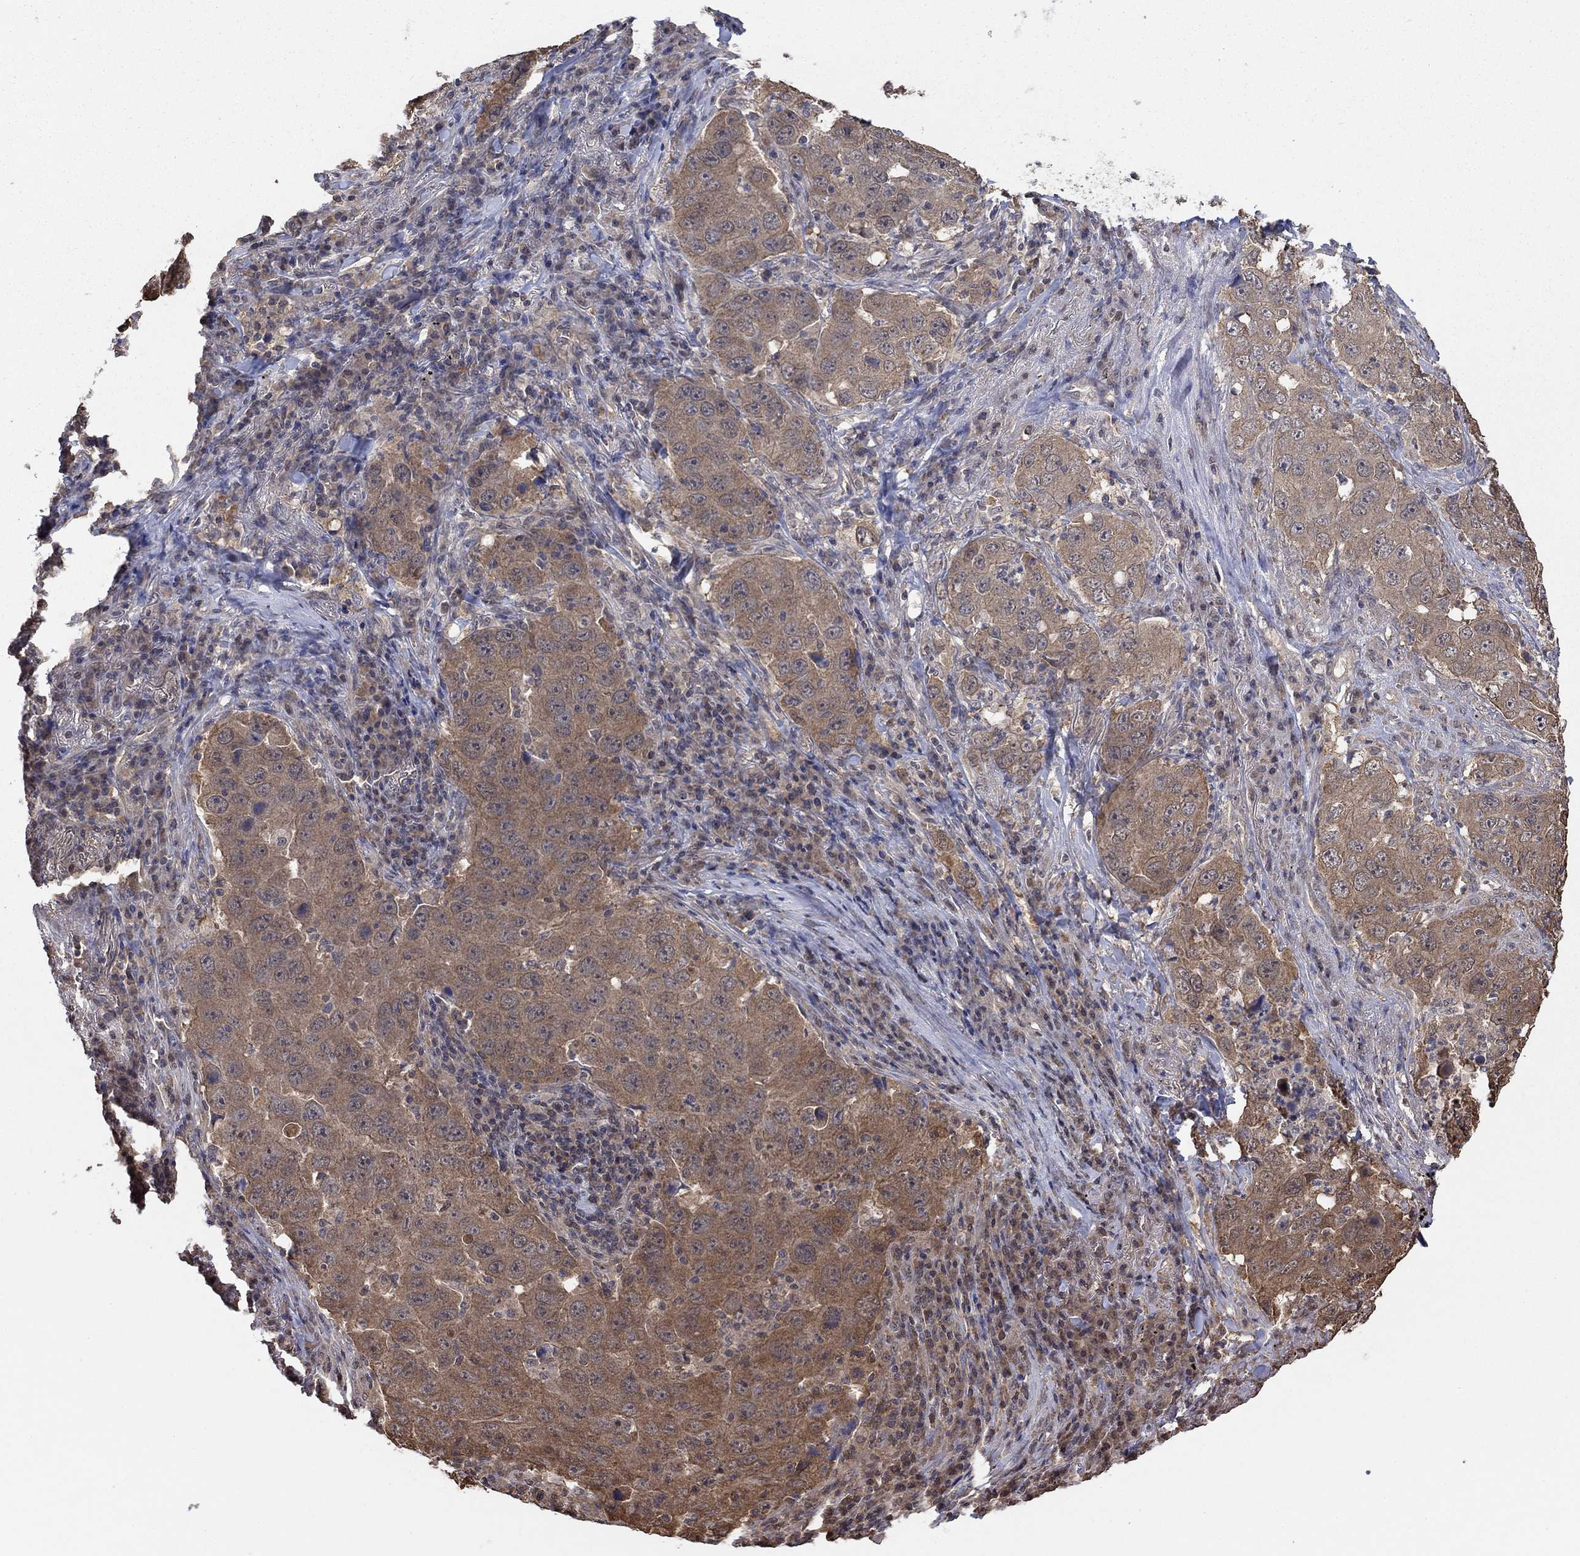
{"staining": {"intensity": "moderate", "quantity": "25%-75%", "location": "cytoplasmic/membranous"}, "tissue": "lung cancer", "cell_type": "Tumor cells", "image_type": "cancer", "snomed": [{"axis": "morphology", "description": "Adenocarcinoma, NOS"}, {"axis": "topography", "description": "Lung"}], "caption": "Human lung cancer stained with a brown dye shows moderate cytoplasmic/membranous positive expression in about 25%-75% of tumor cells.", "gene": "RNF114", "patient": {"sex": "male", "age": 73}}